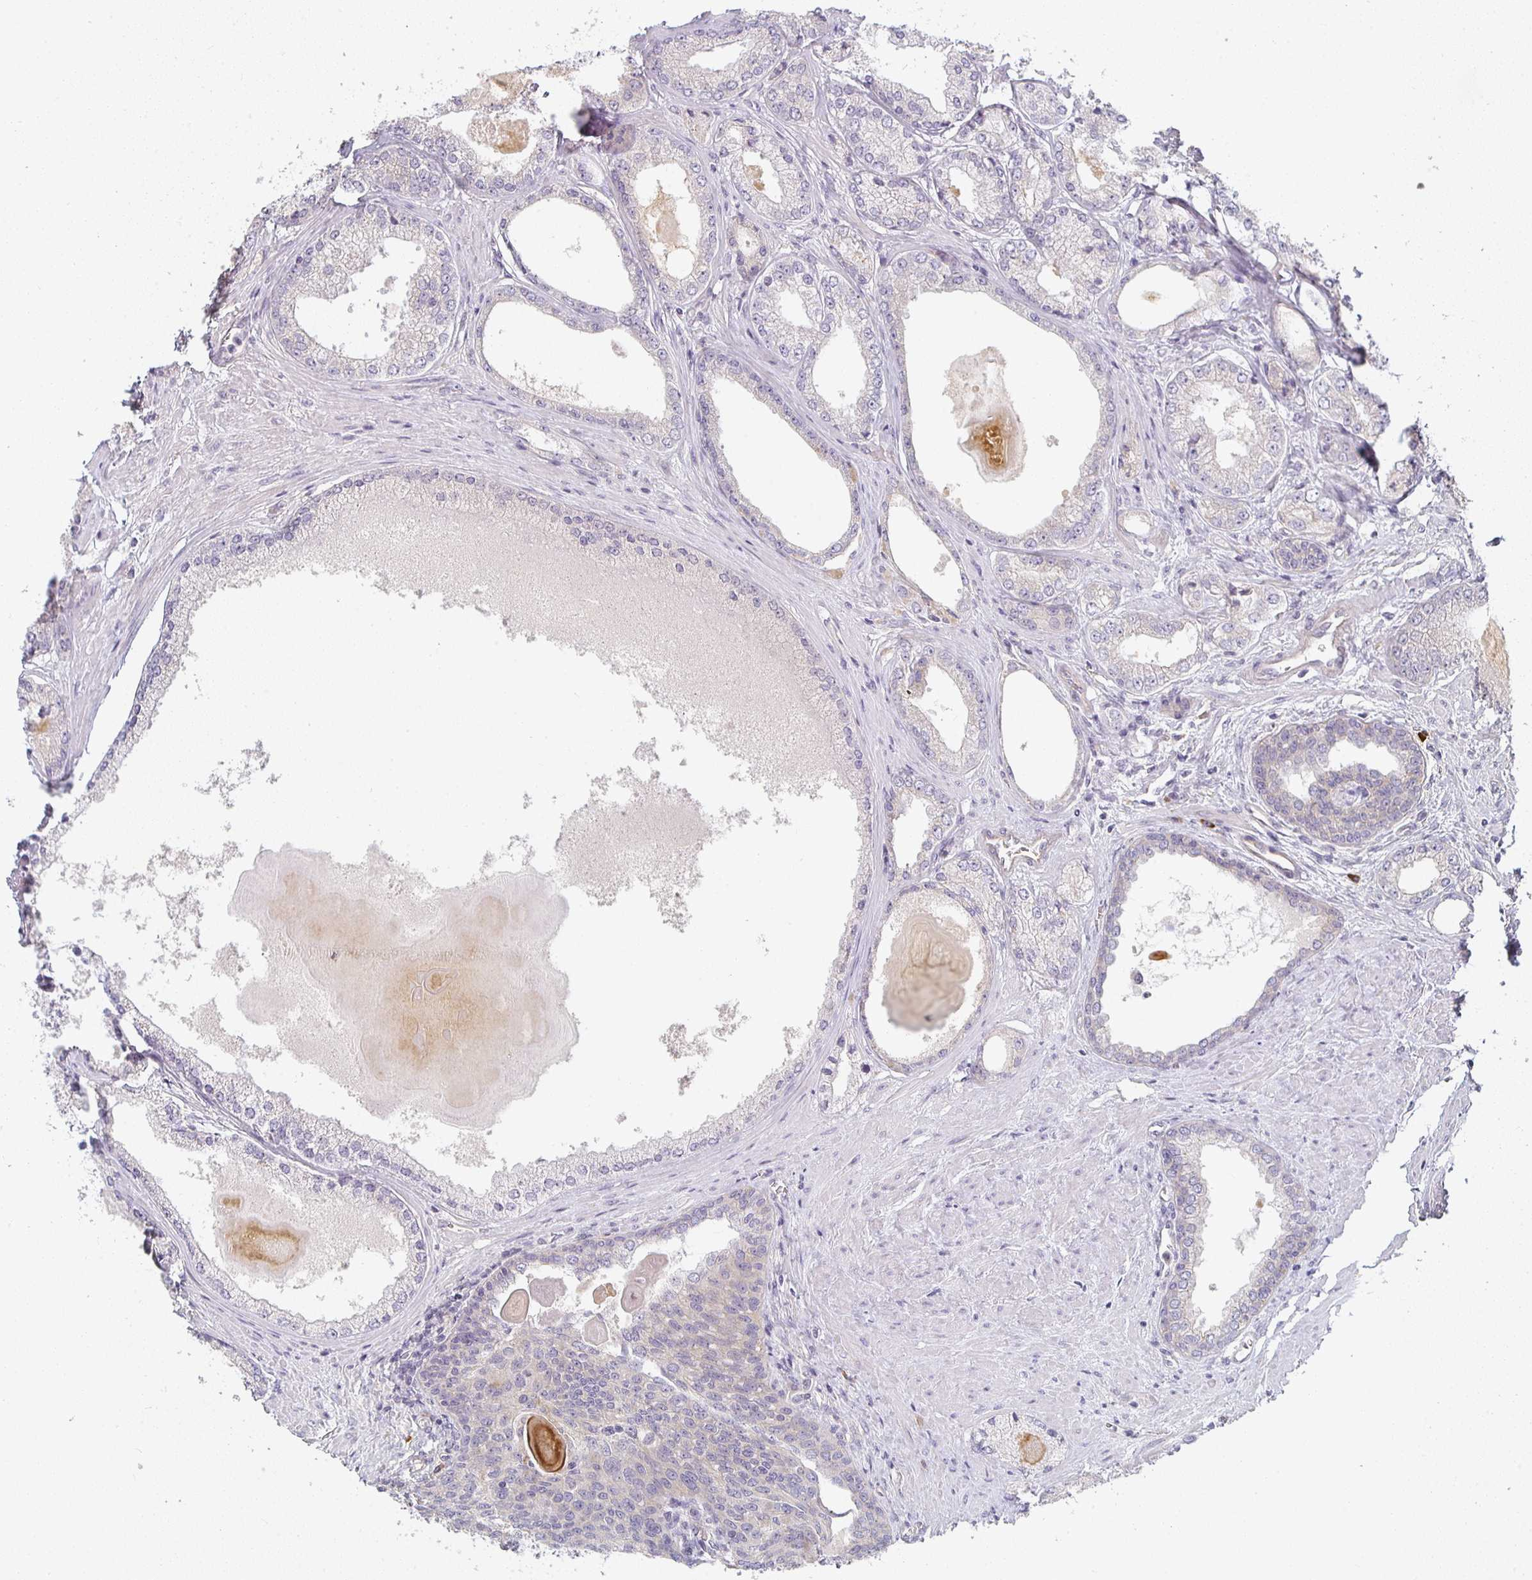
{"staining": {"intensity": "negative", "quantity": "none", "location": "none"}, "tissue": "prostate cancer", "cell_type": "Tumor cells", "image_type": "cancer", "snomed": [{"axis": "morphology", "description": "Adenocarcinoma, NOS"}, {"axis": "morphology", "description": "Adenocarcinoma, Low grade"}, {"axis": "topography", "description": "Prostate"}], "caption": "An immunohistochemistry (IHC) photomicrograph of prostate cancer (adenocarcinoma) is shown. There is no staining in tumor cells of prostate cancer (adenocarcinoma). (Stains: DAB (3,3'-diaminobenzidine) IHC with hematoxylin counter stain, Microscopy: brightfield microscopy at high magnification).", "gene": "CTHRC1", "patient": {"sex": "male", "age": 68}}